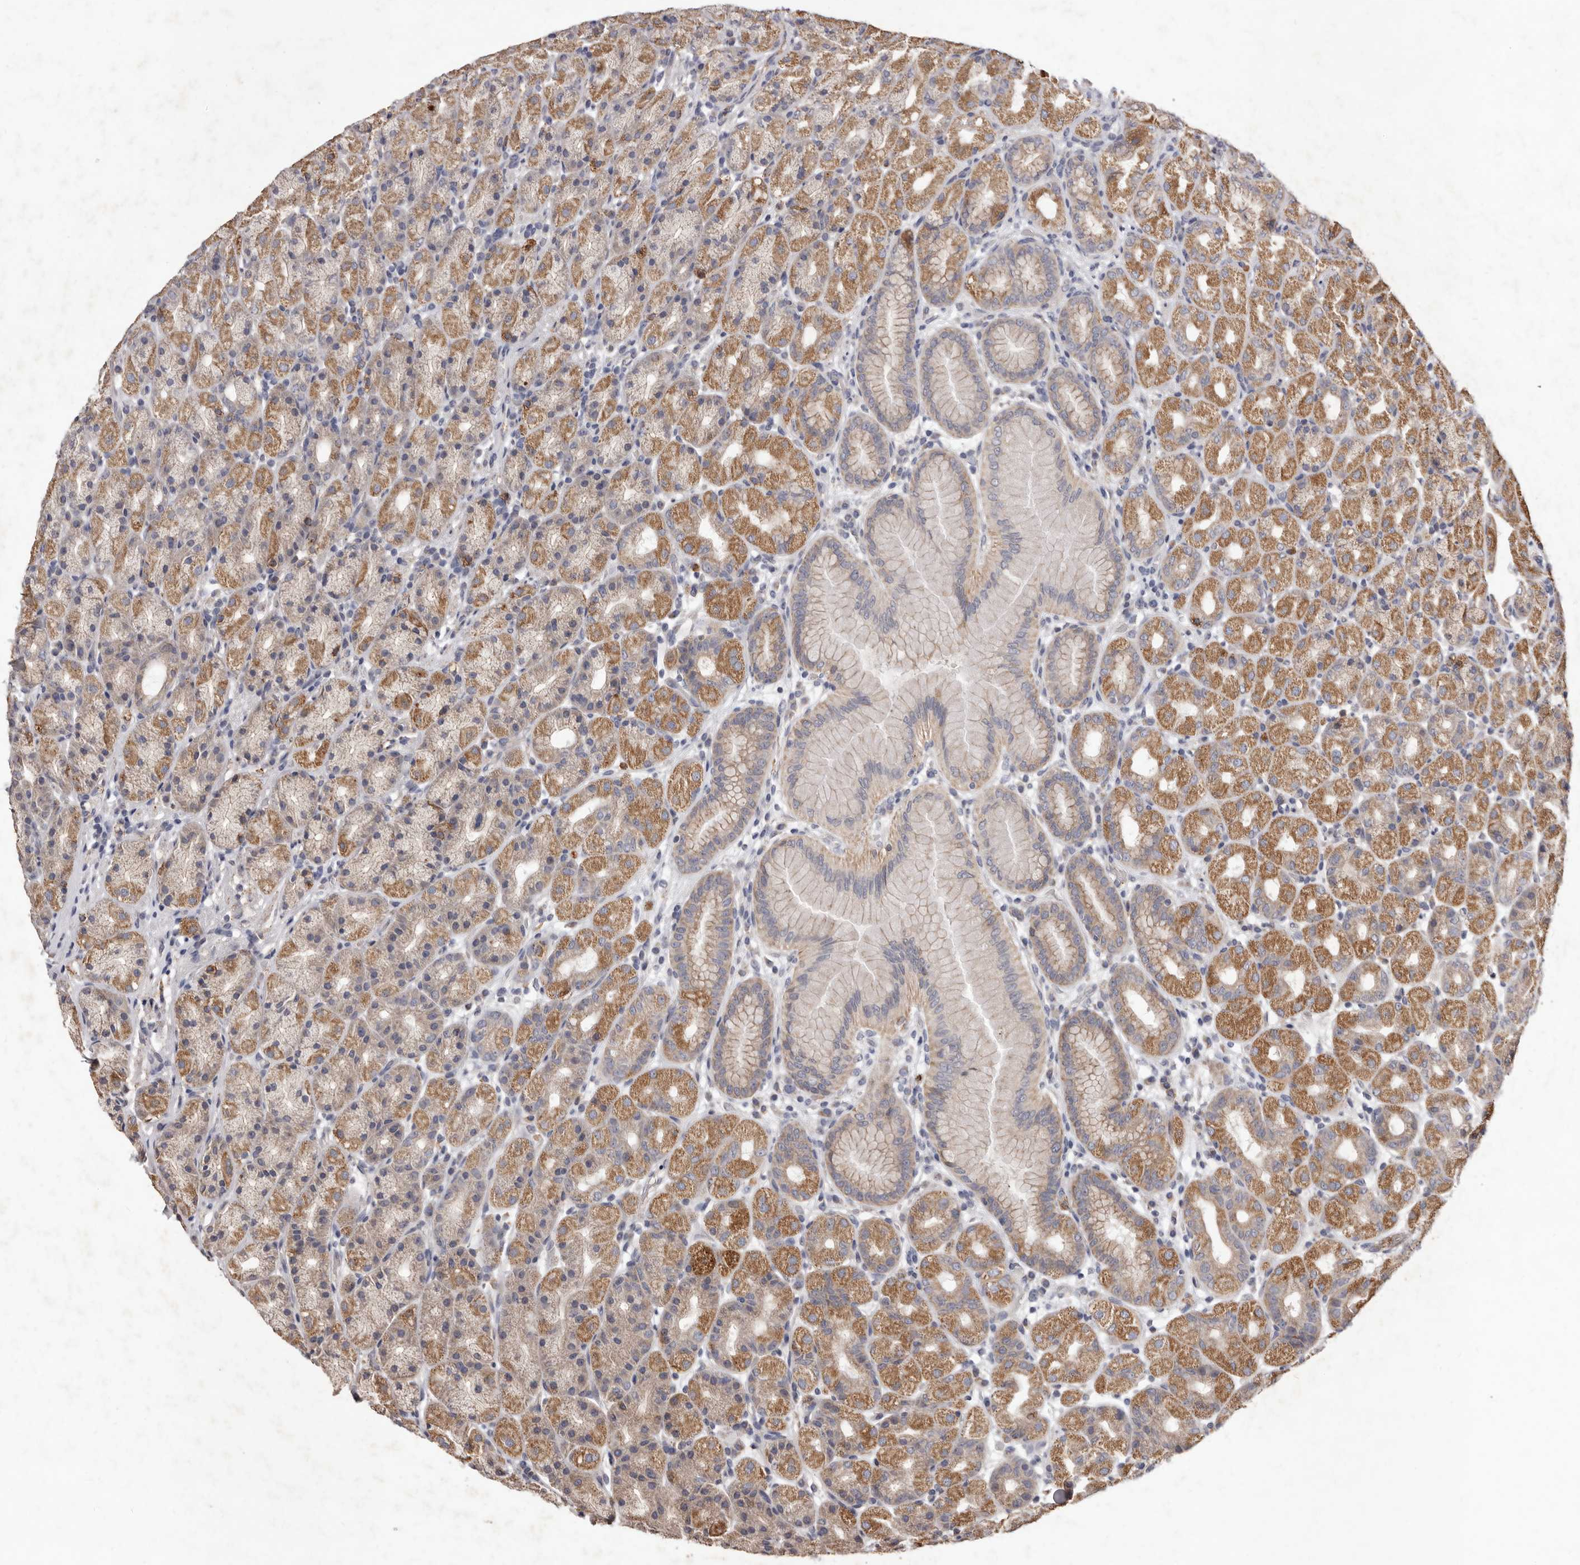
{"staining": {"intensity": "moderate", "quantity": ">75%", "location": "cytoplasmic/membranous"}, "tissue": "stomach", "cell_type": "Glandular cells", "image_type": "normal", "snomed": [{"axis": "morphology", "description": "Normal tissue, NOS"}, {"axis": "topography", "description": "Stomach, upper"}], "caption": "Moderate cytoplasmic/membranous staining for a protein is seen in about >75% of glandular cells of benign stomach using IHC.", "gene": "CXCL14", "patient": {"sex": "male", "age": 68}}